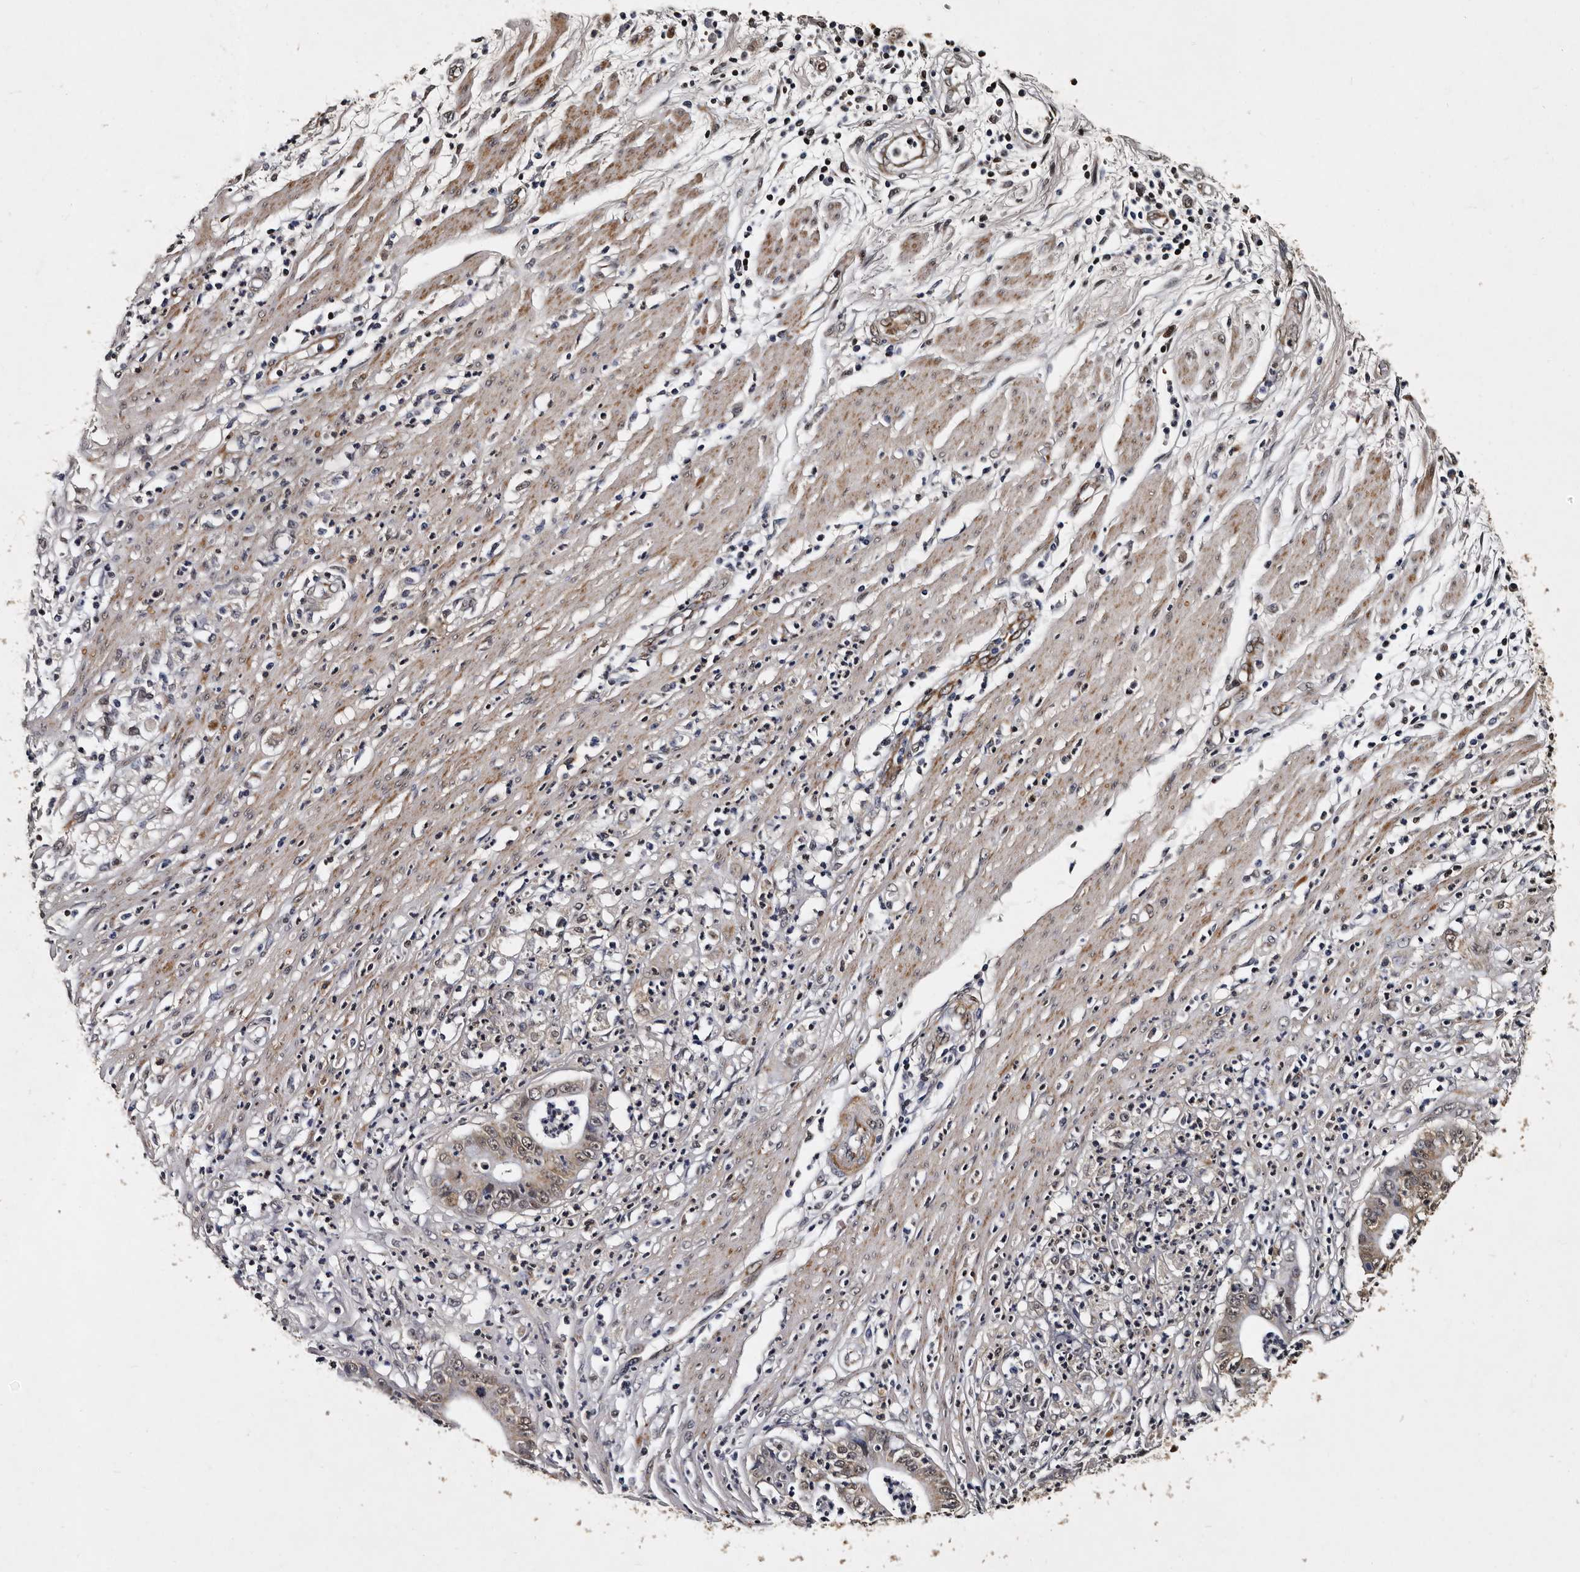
{"staining": {"intensity": "weak", "quantity": ">75%", "location": "cytoplasmic/membranous,nuclear"}, "tissue": "pancreatic cancer", "cell_type": "Tumor cells", "image_type": "cancer", "snomed": [{"axis": "morphology", "description": "Adenocarcinoma, NOS"}, {"axis": "topography", "description": "Pancreas"}], "caption": "Weak cytoplasmic/membranous and nuclear staining is seen in approximately >75% of tumor cells in pancreatic cancer (adenocarcinoma). (DAB IHC with brightfield microscopy, high magnification).", "gene": "CPNE3", "patient": {"sex": "male", "age": 69}}